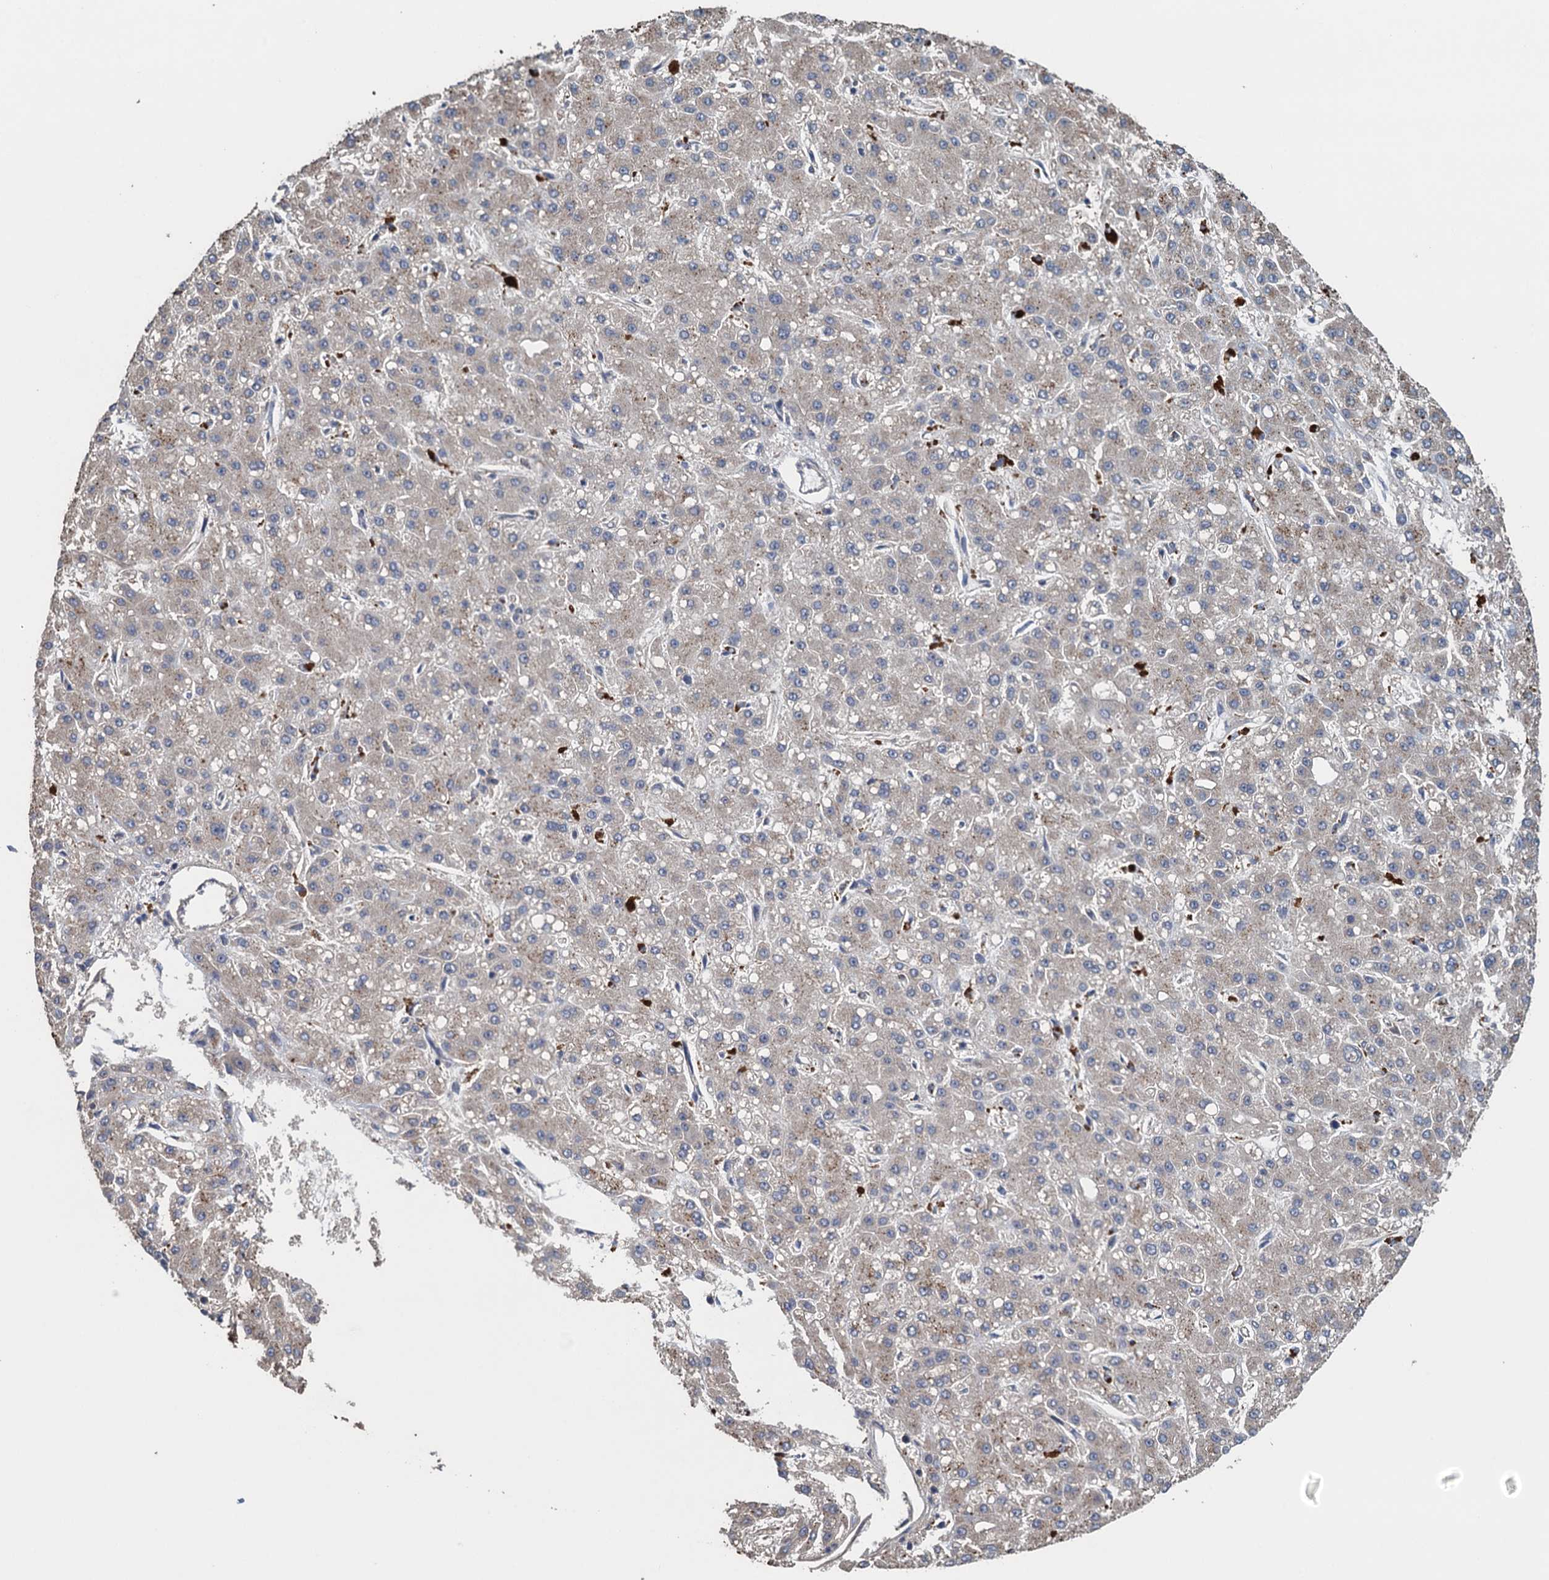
{"staining": {"intensity": "weak", "quantity": "<25%", "location": "cytoplasmic/membranous"}, "tissue": "liver cancer", "cell_type": "Tumor cells", "image_type": "cancer", "snomed": [{"axis": "morphology", "description": "Carcinoma, Hepatocellular, NOS"}, {"axis": "topography", "description": "Liver"}], "caption": "Micrograph shows no significant protein expression in tumor cells of liver cancer.", "gene": "CNTN5", "patient": {"sex": "male", "age": 67}}